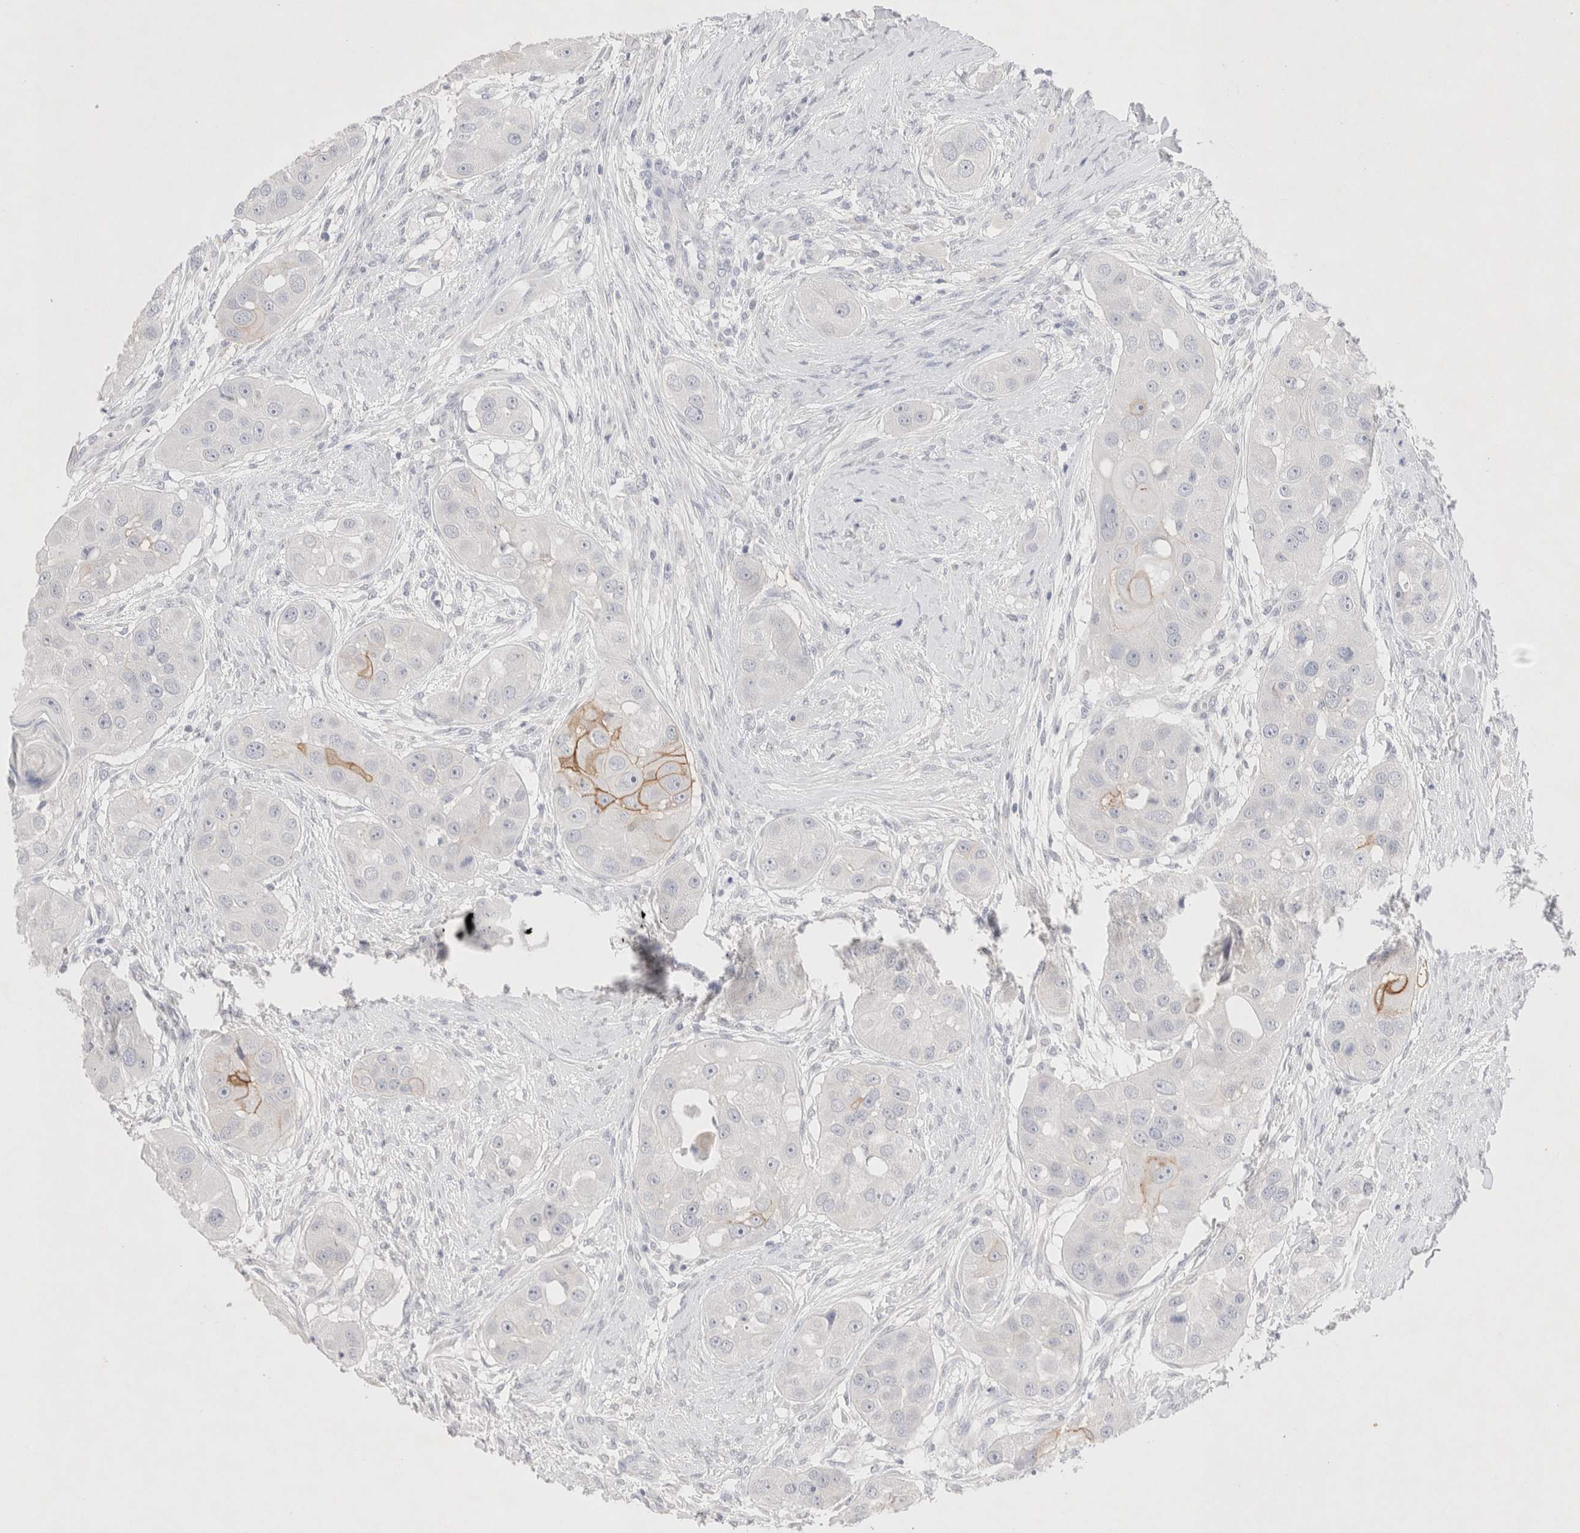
{"staining": {"intensity": "moderate", "quantity": "<25%", "location": "cytoplasmic/membranous"}, "tissue": "head and neck cancer", "cell_type": "Tumor cells", "image_type": "cancer", "snomed": [{"axis": "morphology", "description": "Normal tissue, NOS"}, {"axis": "morphology", "description": "Squamous cell carcinoma, NOS"}, {"axis": "topography", "description": "Skeletal muscle"}, {"axis": "topography", "description": "Head-Neck"}], "caption": "A micrograph of head and neck cancer (squamous cell carcinoma) stained for a protein displays moderate cytoplasmic/membranous brown staining in tumor cells. Immunohistochemistry (ihc) stains the protein of interest in brown and the nuclei are stained blue.", "gene": "EPCAM", "patient": {"sex": "male", "age": 51}}